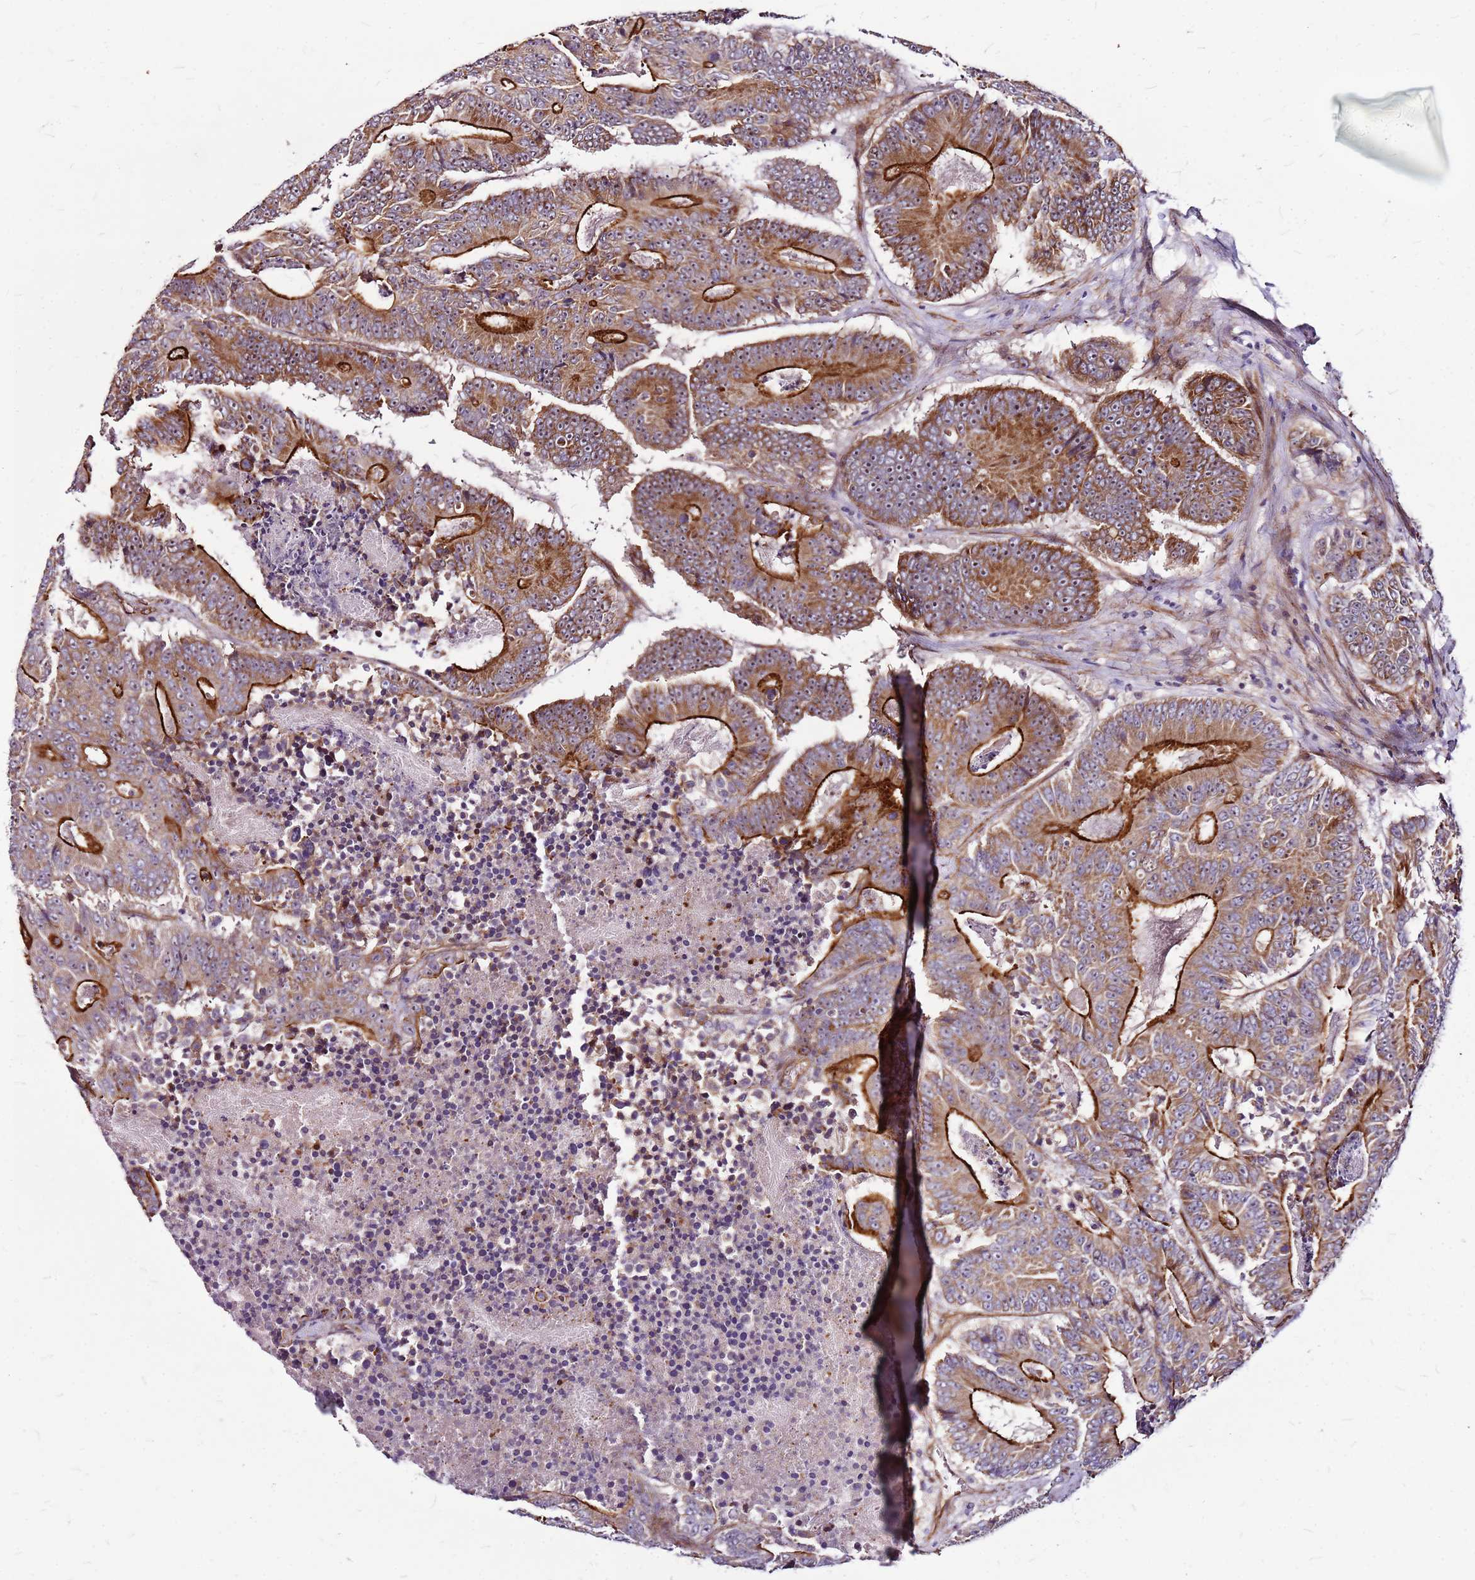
{"staining": {"intensity": "strong", "quantity": ">75%", "location": "cytoplasmic/membranous"}, "tissue": "colorectal cancer", "cell_type": "Tumor cells", "image_type": "cancer", "snomed": [{"axis": "morphology", "description": "Adenocarcinoma, NOS"}, {"axis": "topography", "description": "Colon"}], "caption": "High-magnification brightfield microscopy of adenocarcinoma (colorectal) stained with DAB (brown) and counterstained with hematoxylin (blue). tumor cells exhibit strong cytoplasmic/membranous expression is present in approximately>75% of cells.", "gene": "TOPAZ1", "patient": {"sex": "male", "age": 83}}